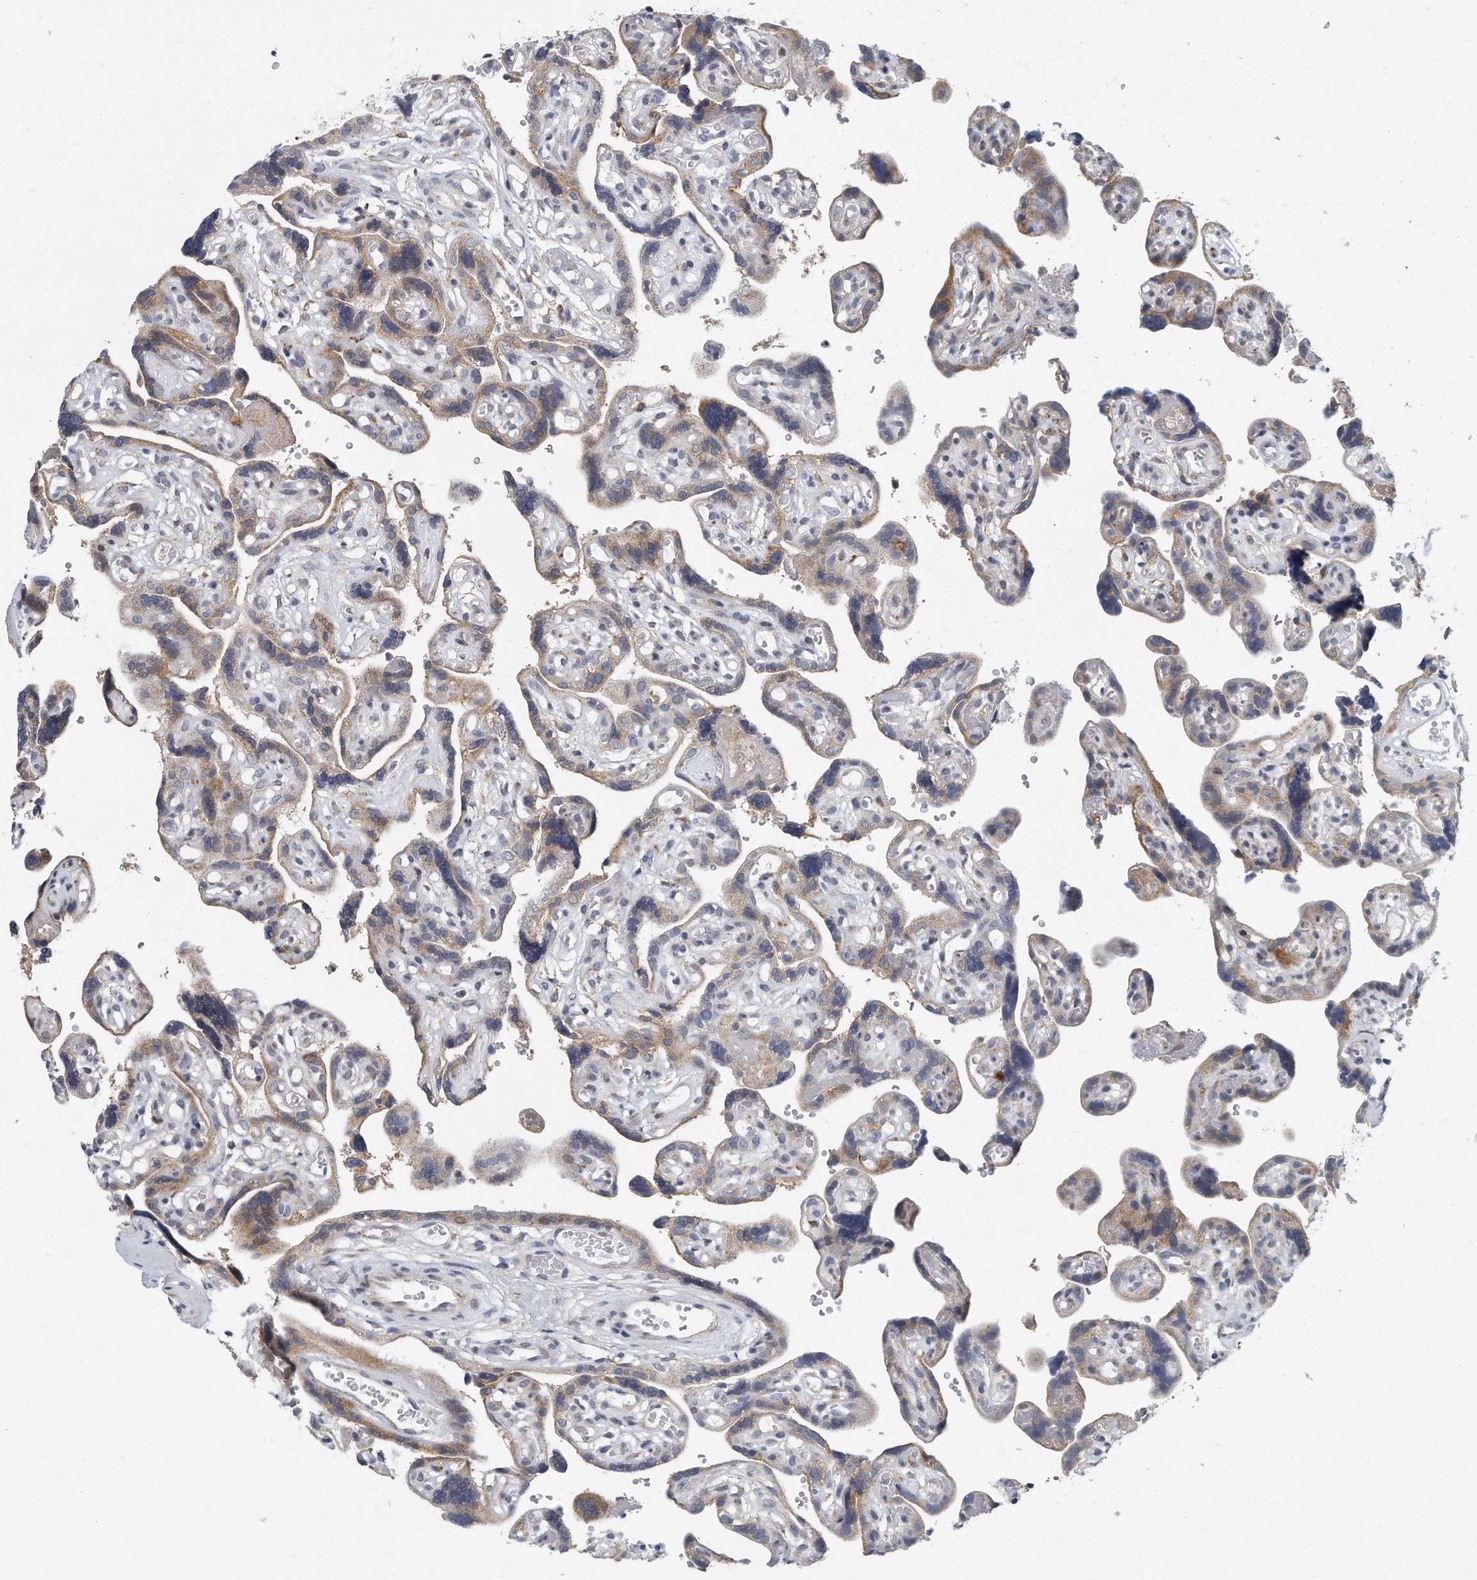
{"staining": {"intensity": "strong", "quantity": ">75%", "location": "cytoplasmic/membranous"}, "tissue": "placenta", "cell_type": "Decidual cells", "image_type": "normal", "snomed": [{"axis": "morphology", "description": "Normal tissue, NOS"}, {"axis": "topography", "description": "Placenta"}], "caption": "Immunohistochemical staining of benign placenta reveals strong cytoplasmic/membranous protein staining in approximately >75% of decidual cells. (DAB (3,3'-diaminobenzidine) IHC with brightfield microscopy, high magnification).", "gene": "VLDLR", "patient": {"sex": "female", "age": 30}}